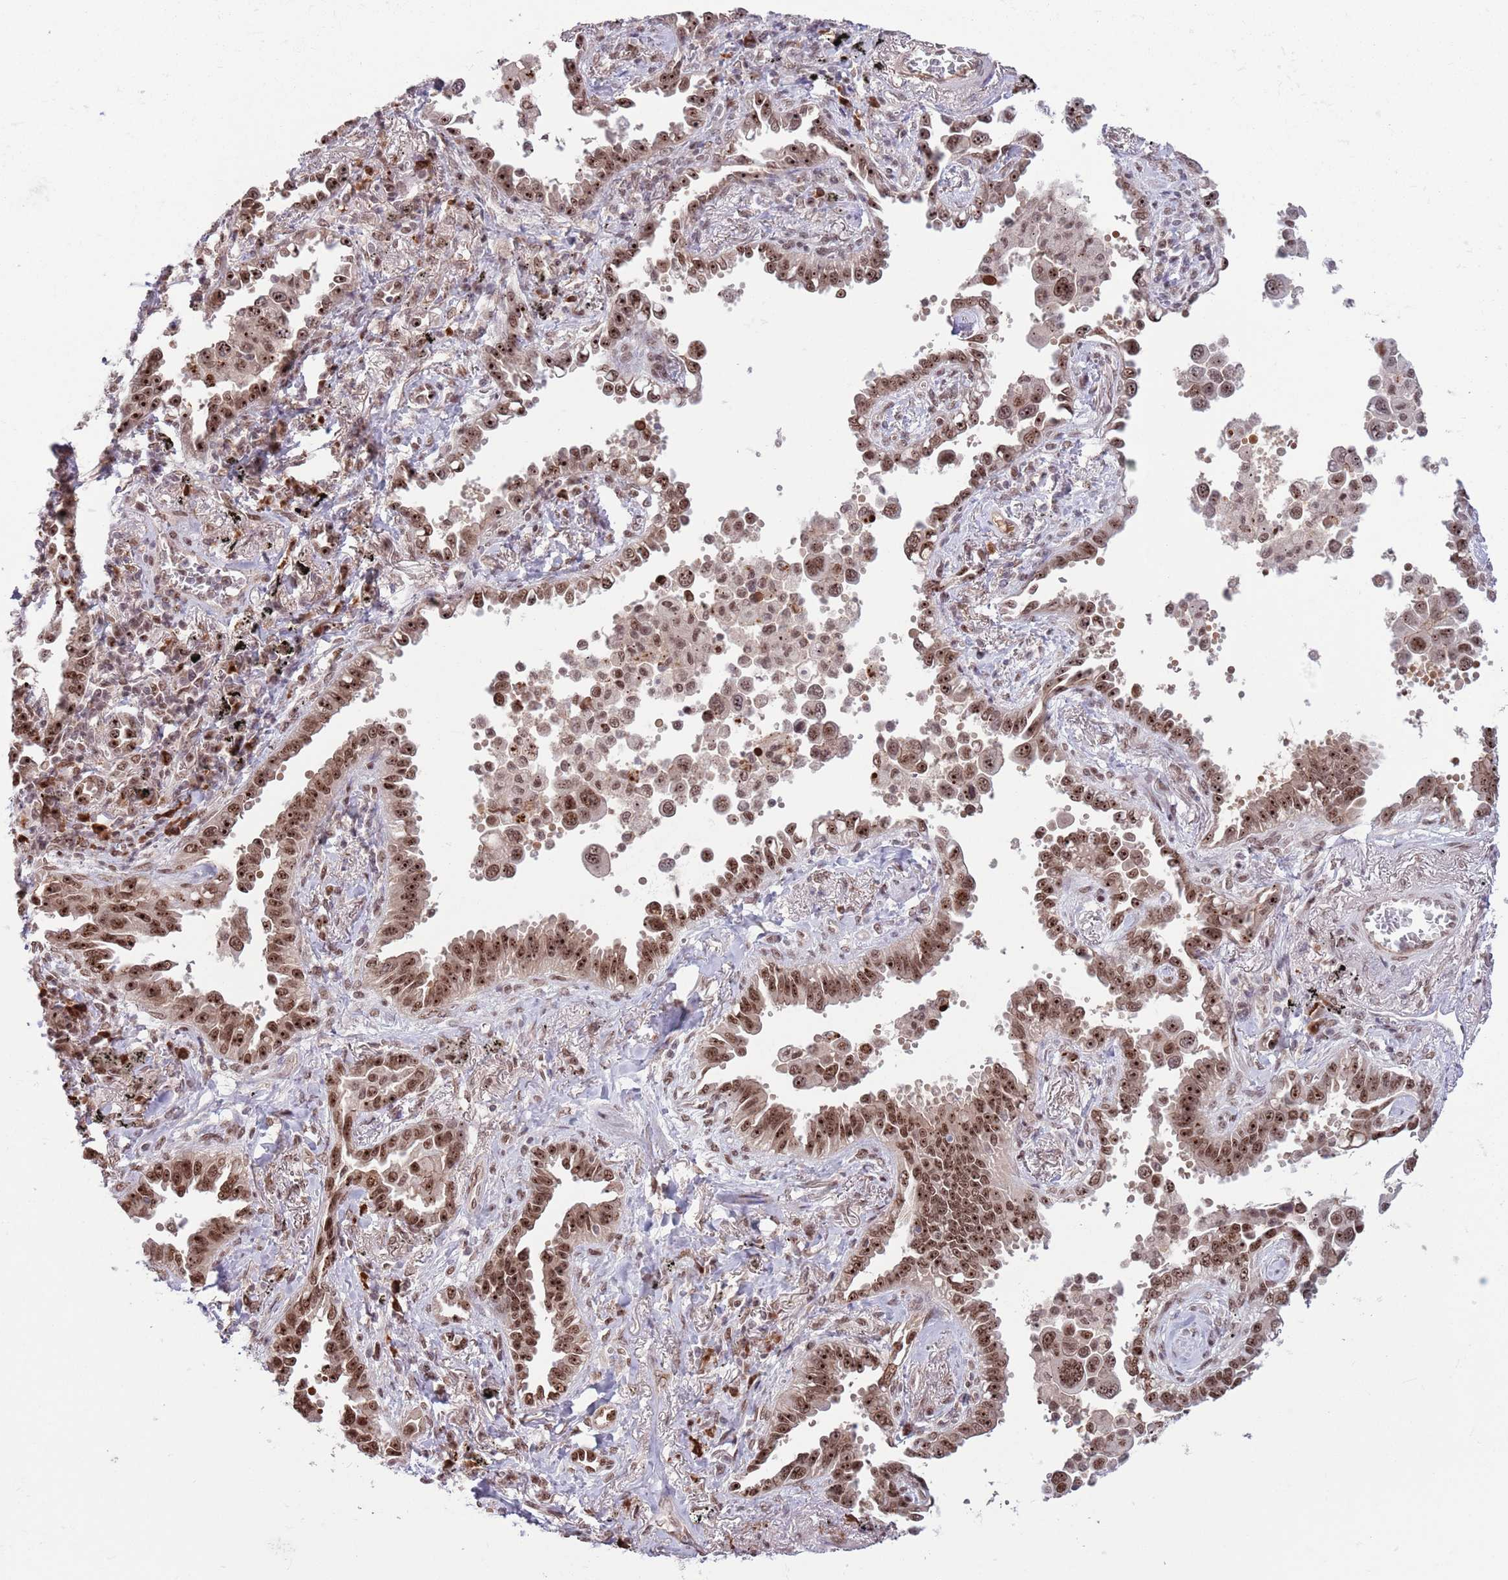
{"staining": {"intensity": "moderate", "quantity": ">75%", "location": "nuclear"}, "tissue": "lung cancer", "cell_type": "Tumor cells", "image_type": "cancer", "snomed": [{"axis": "morphology", "description": "Adenocarcinoma, NOS"}, {"axis": "topography", "description": "Lung"}], "caption": "High-magnification brightfield microscopy of lung cancer stained with DAB (3,3'-diaminobenzidine) (brown) and counterstained with hematoxylin (blue). tumor cells exhibit moderate nuclear staining is seen in approximately>75% of cells. The staining was performed using DAB (3,3'-diaminobenzidine) to visualize the protein expression in brown, while the nuclei were stained in blue with hematoxylin (Magnification: 20x).", "gene": "SIPA1L3", "patient": {"sex": "male", "age": 67}}